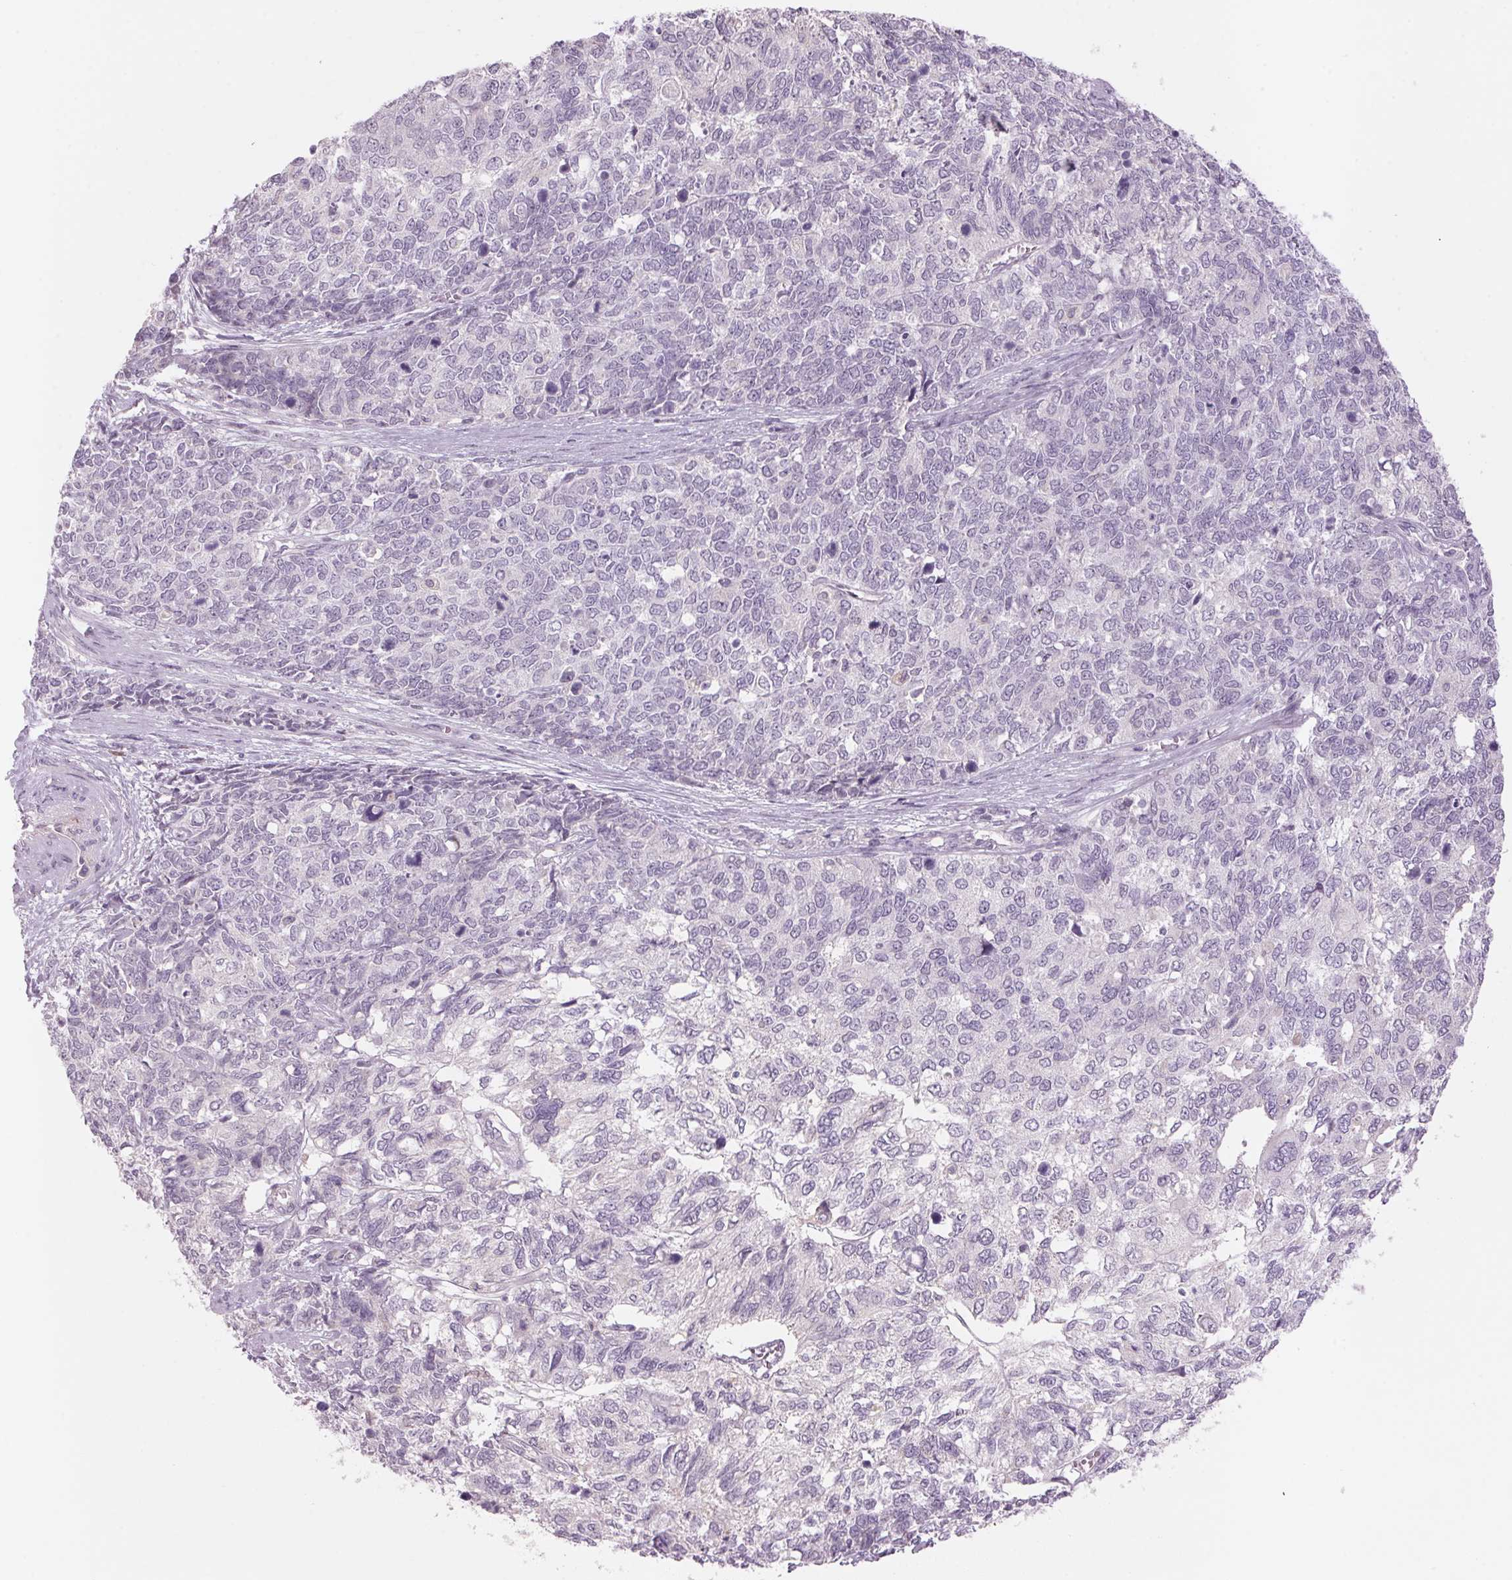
{"staining": {"intensity": "negative", "quantity": "none", "location": "none"}, "tissue": "cervical cancer", "cell_type": "Tumor cells", "image_type": "cancer", "snomed": [{"axis": "morphology", "description": "Adenocarcinoma, NOS"}, {"axis": "topography", "description": "Cervix"}], "caption": "Immunohistochemistry histopathology image of cervical cancer stained for a protein (brown), which exhibits no expression in tumor cells.", "gene": "ADAM20", "patient": {"sex": "female", "age": 63}}